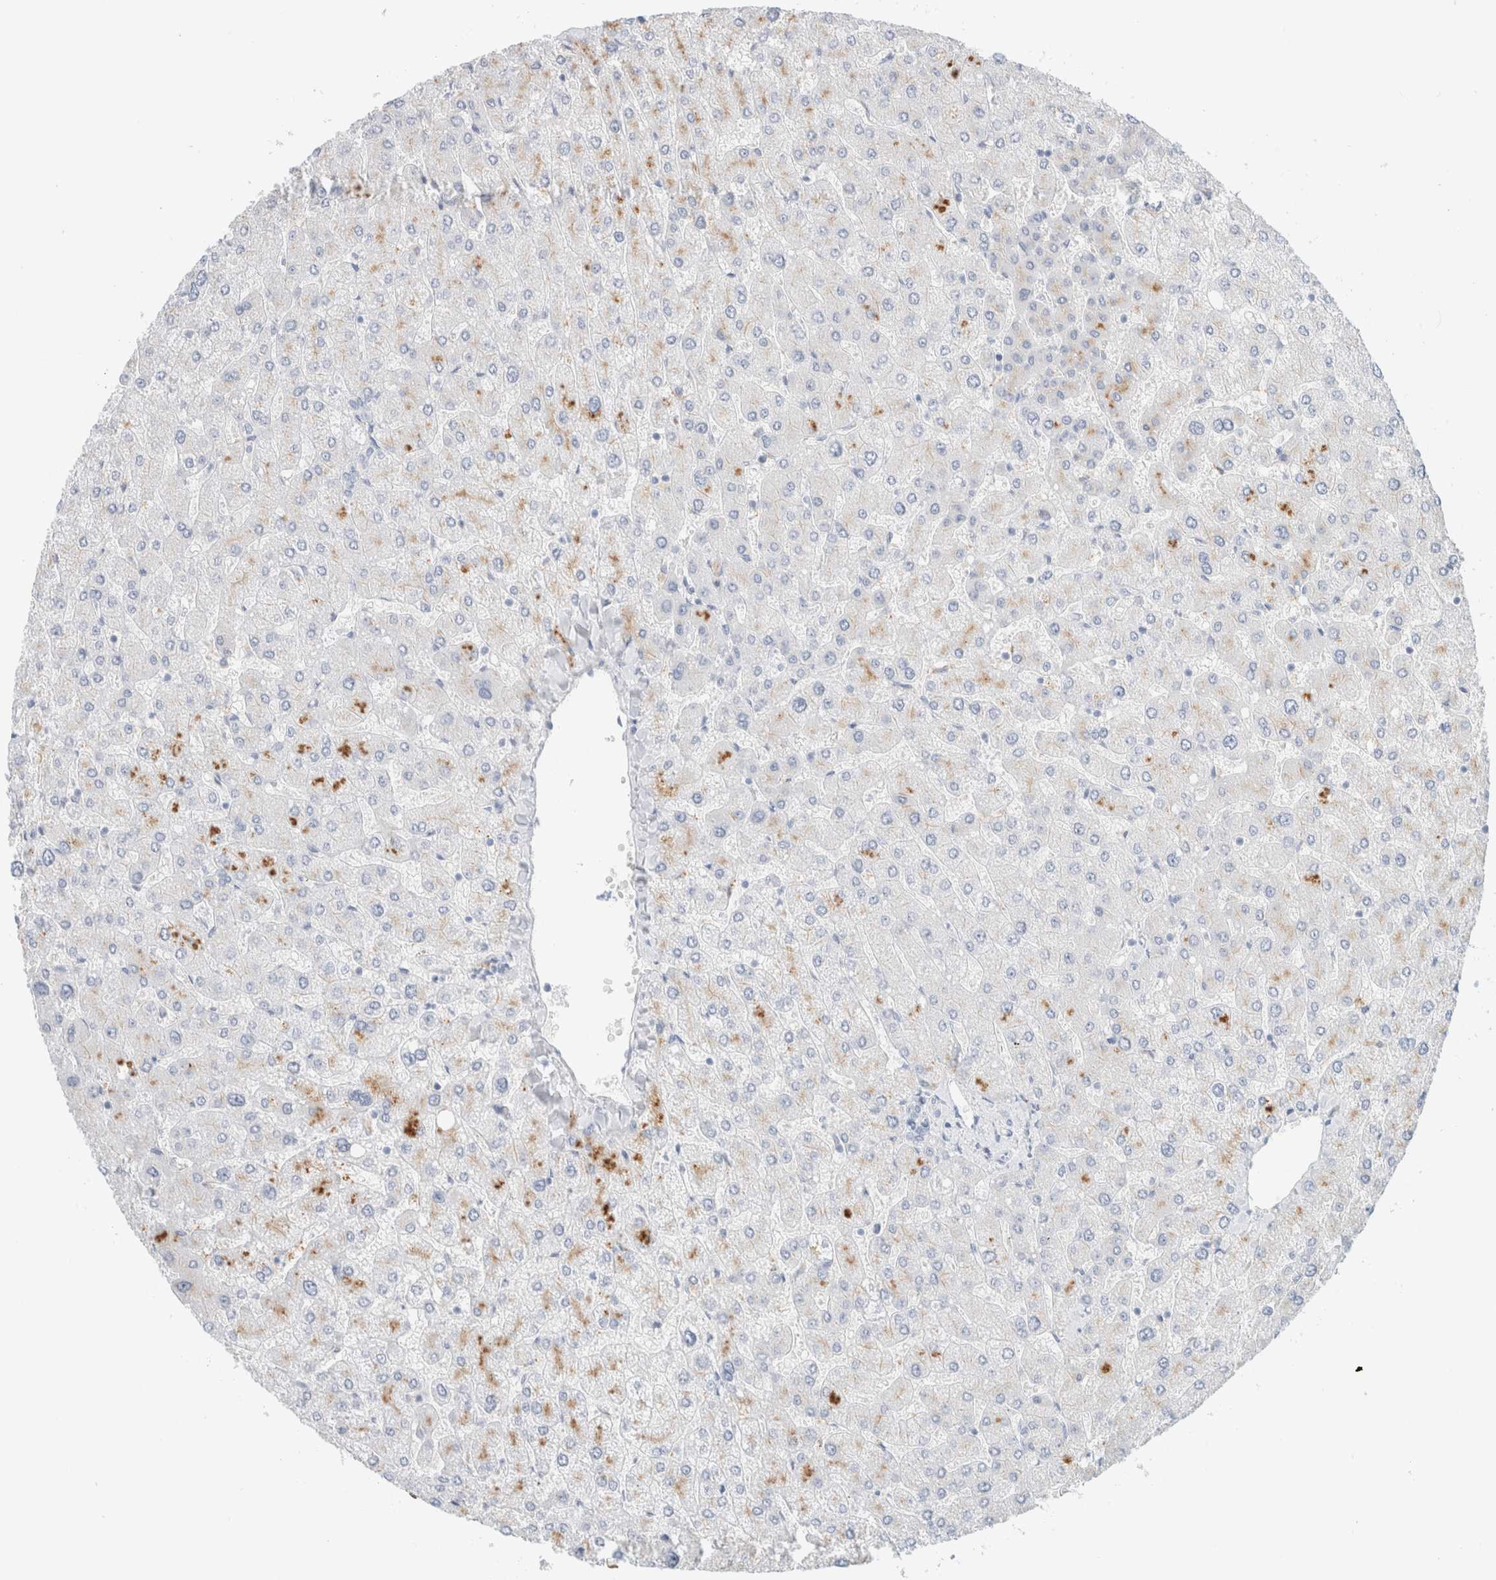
{"staining": {"intensity": "negative", "quantity": "none", "location": "none"}, "tissue": "liver", "cell_type": "Cholangiocytes", "image_type": "normal", "snomed": [{"axis": "morphology", "description": "Normal tissue, NOS"}, {"axis": "topography", "description": "Liver"}], "caption": "The photomicrograph exhibits no significant expression in cholangiocytes of liver. (DAB IHC, high magnification).", "gene": "CPQ", "patient": {"sex": "male", "age": 55}}